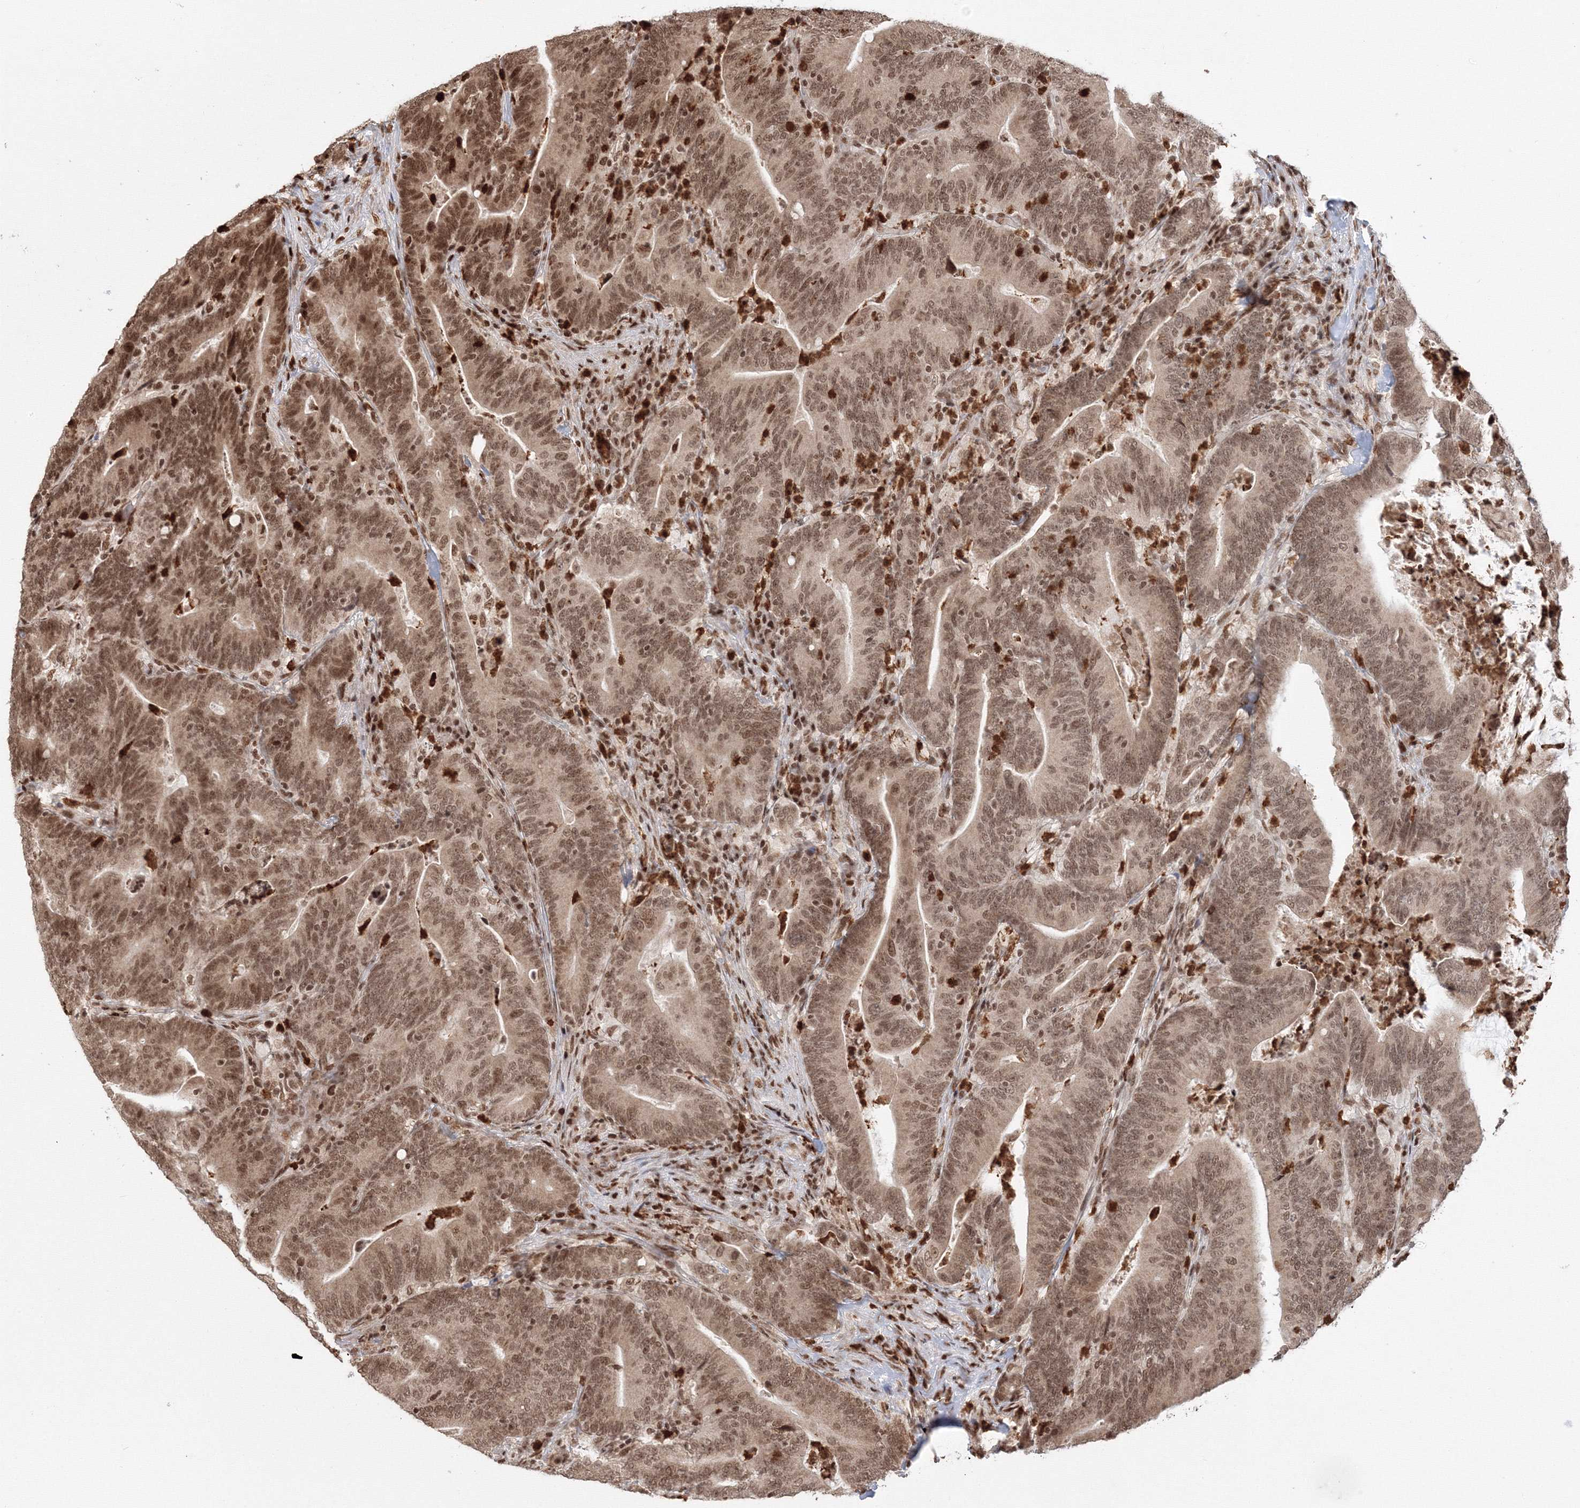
{"staining": {"intensity": "moderate", "quantity": ">75%", "location": "nuclear"}, "tissue": "colorectal cancer", "cell_type": "Tumor cells", "image_type": "cancer", "snomed": [{"axis": "morphology", "description": "Adenocarcinoma, NOS"}, {"axis": "topography", "description": "Colon"}], "caption": "Moderate nuclear protein staining is identified in about >75% of tumor cells in colorectal cancer (adenocarcinoma).", "gene": "KIF20A", "patient": {"sex": "female", "age": 67}}